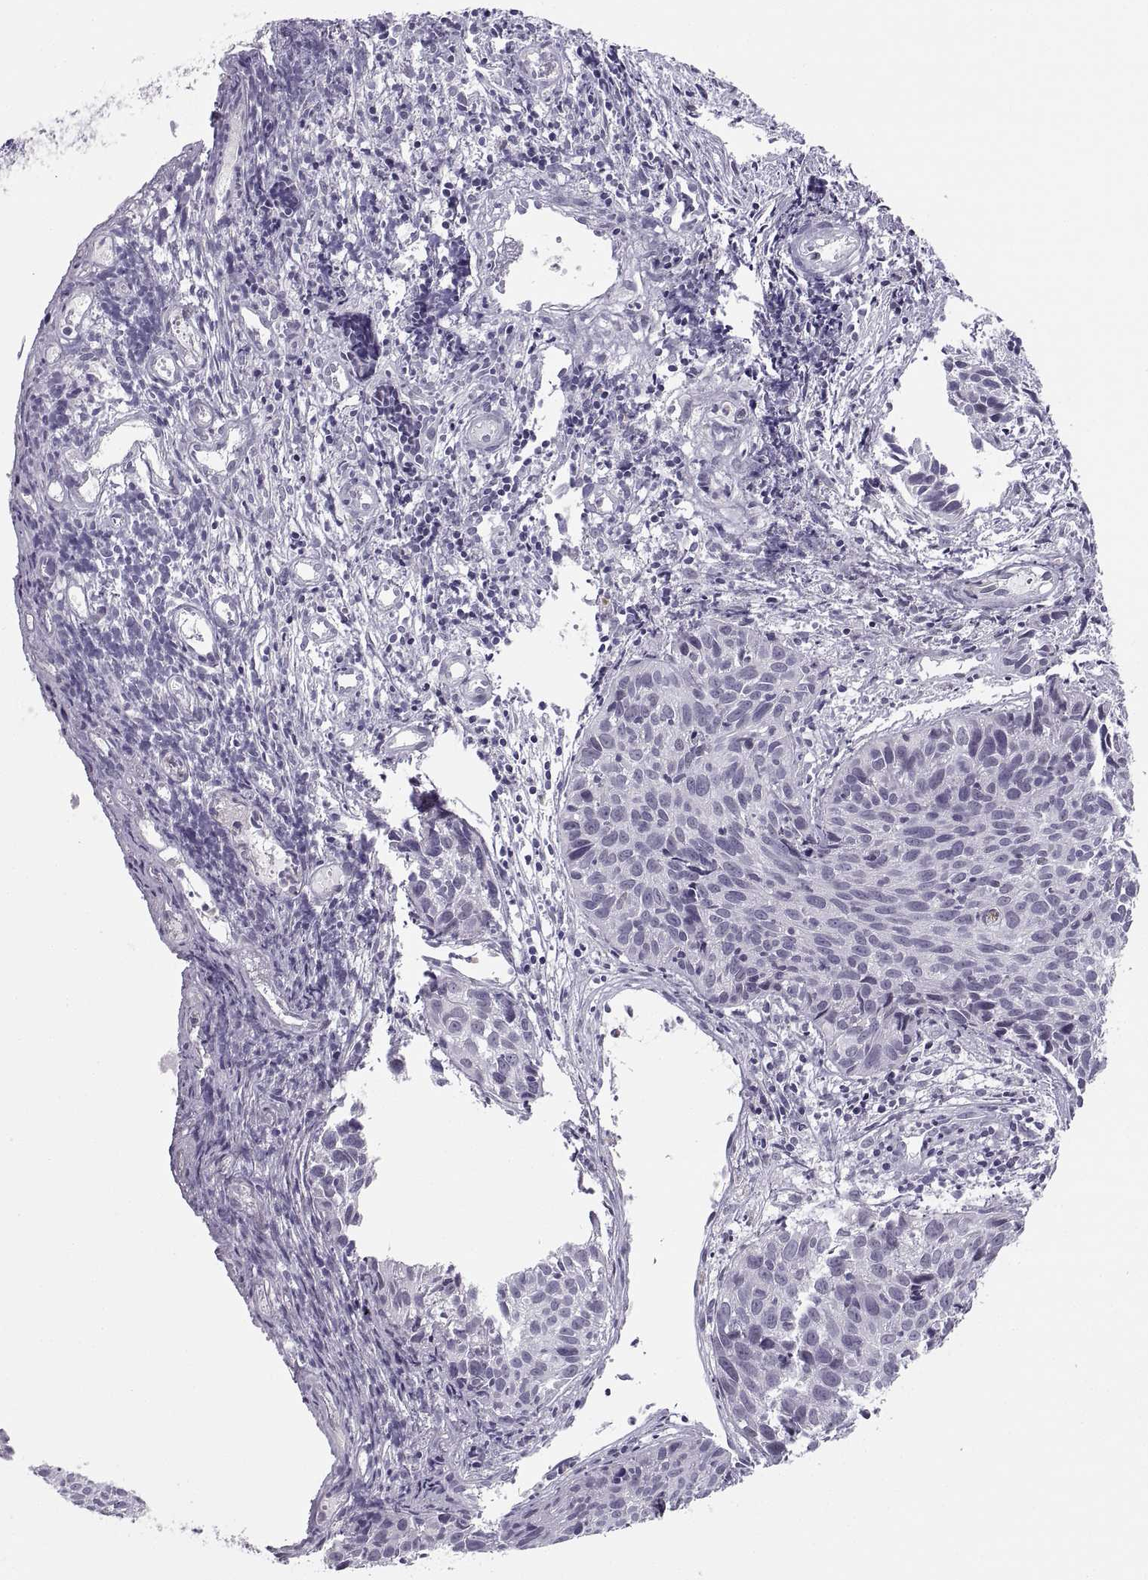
{"staining": {"intensity": "negative", "quantity": "none", "location": "none"}, "tissue": "cervical cancer", "cell_type": "Tumor cells", "image_type": "cancer", "snomed": [{"axis": "morphology", "description": "Squamous cell carcinoma, NOS"}, {"axis": "topography", "description": "Cervix"}], "caption": "The image shows no staining of tumor cells in cervical cancer (squamous cell carcinoma).", "gene": "C3orf22", "patient": {"sex": "female", "age": 30}}